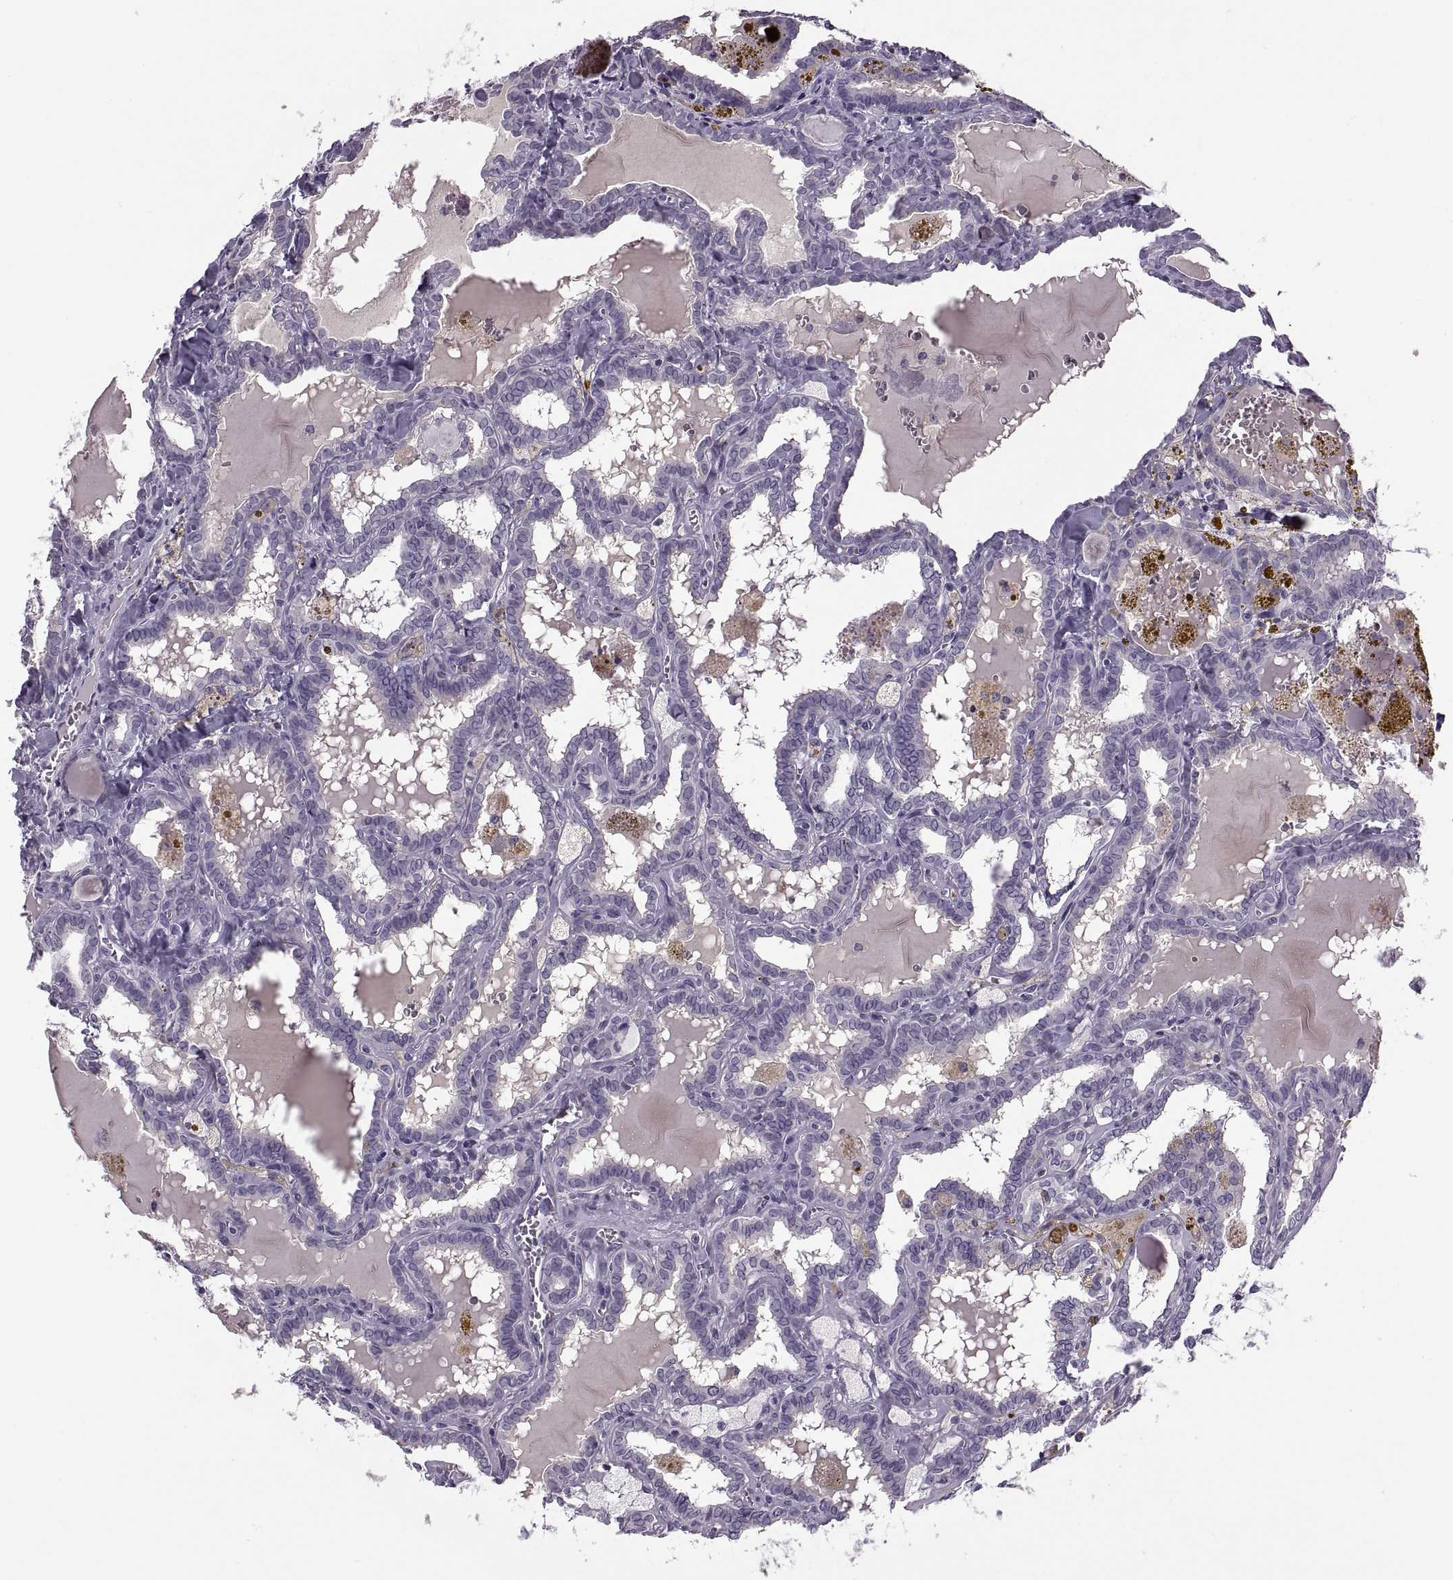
{"staining": {"intensity": "negative", "quantity": "none", "location": "none"}, "tissue": "thyroid cancer", "cell_type": "Tumor cells", "image_type": "cancer", "snomed": [{"axis": "morphology", "description": "Papillary adenocarcinoma, NOS"}, {"axis": "topography", "description": "Thyroid gland"}], "caption": "A micrograph of human thyroid cancer is negative for staining in tumor cells.", "gene": "RSPH6A", "patient": {"sex": "female", "age": 39}}